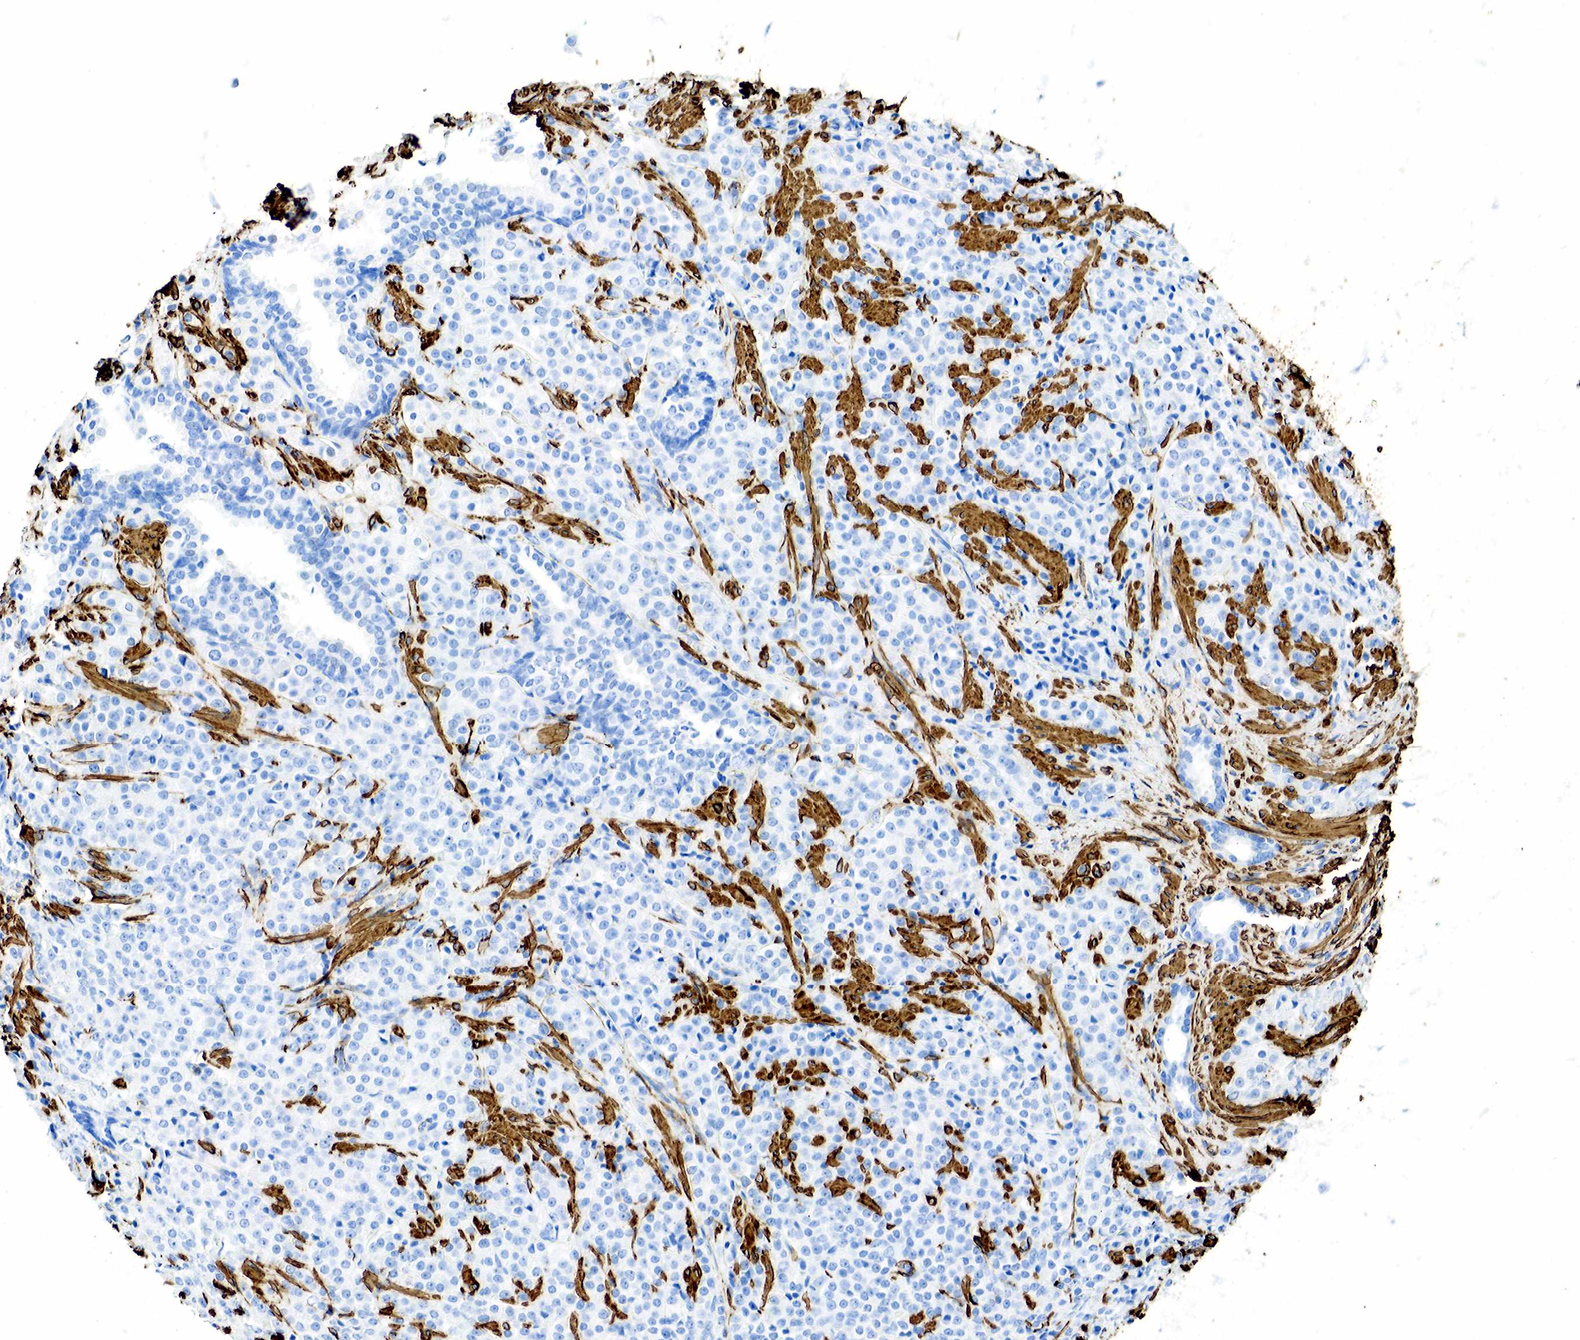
{"staining": {"intensity": "negative", "quantity": "none", "location": "none"}, "tissue": "prostate cancer", "cell_type": "Tumor cells", "image_type": "cancer", "snomed": [{"axis": "morphology", "description": "Adenocarcinoma, Medium grade"}, {"axis": "topography", "description": "Prostate"}], "caption": "Tumor cells are negative for brown protein staining in prostate cancer (adenocarcinoma (medium-grade)).", "gene": "ACTA1", "patient": {"sex": "male", "age": 70}}